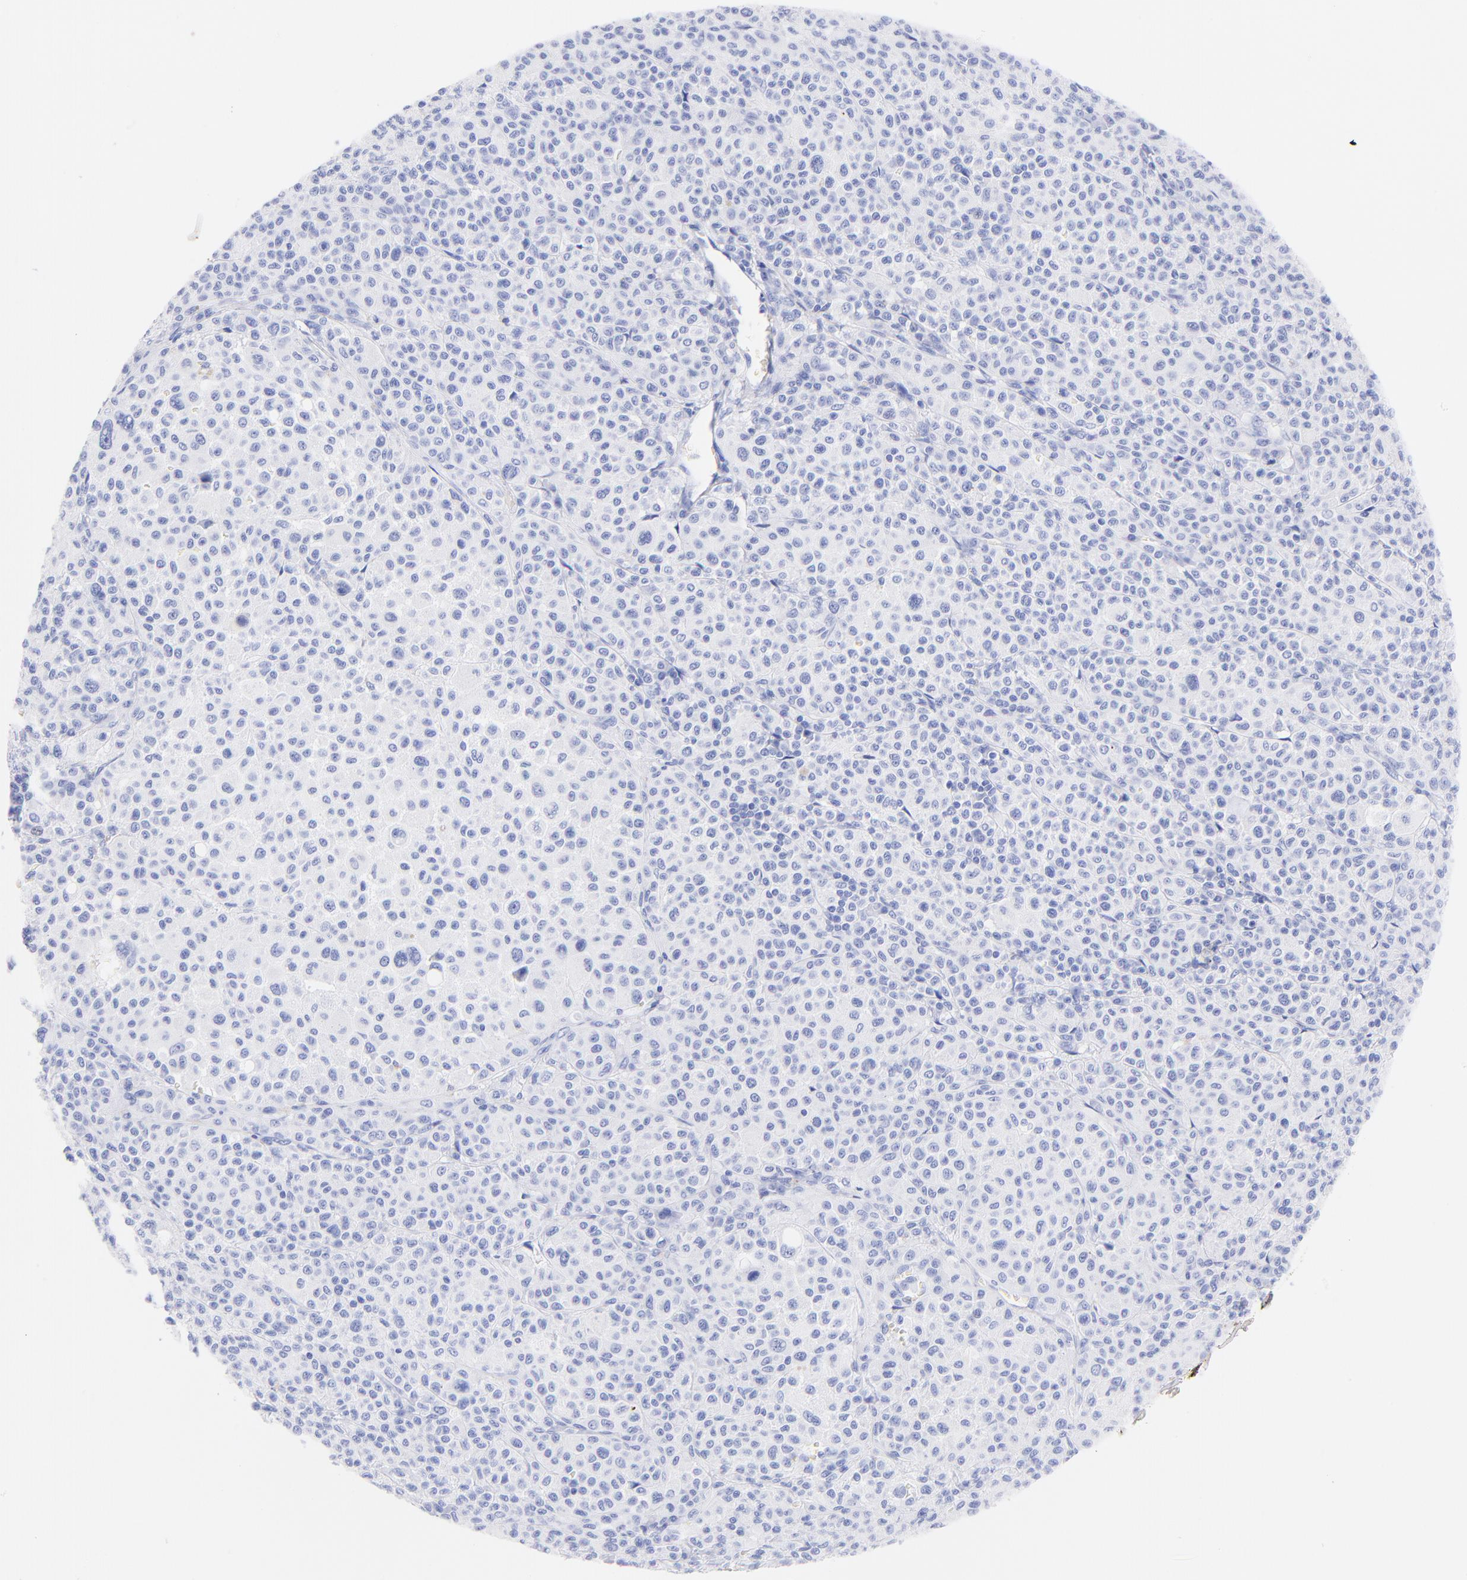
{"staining": {"intensity": "negative", "quantity": "none", "location": "none"}, "tissue": "melanoma", "cell_type": "Tumor cells", "image_type": "cancer", "snomed": [{"axis": "morphology", "description": "Malignant melanoma, Metastatic site"}, {"axis": "topography", "description": "Skin"}], "caption": "Image shows no protein staining in tumor cells of melanoma tissue.", "gene": "KRT19", "patient": {"sex": "female", "age": 74}}